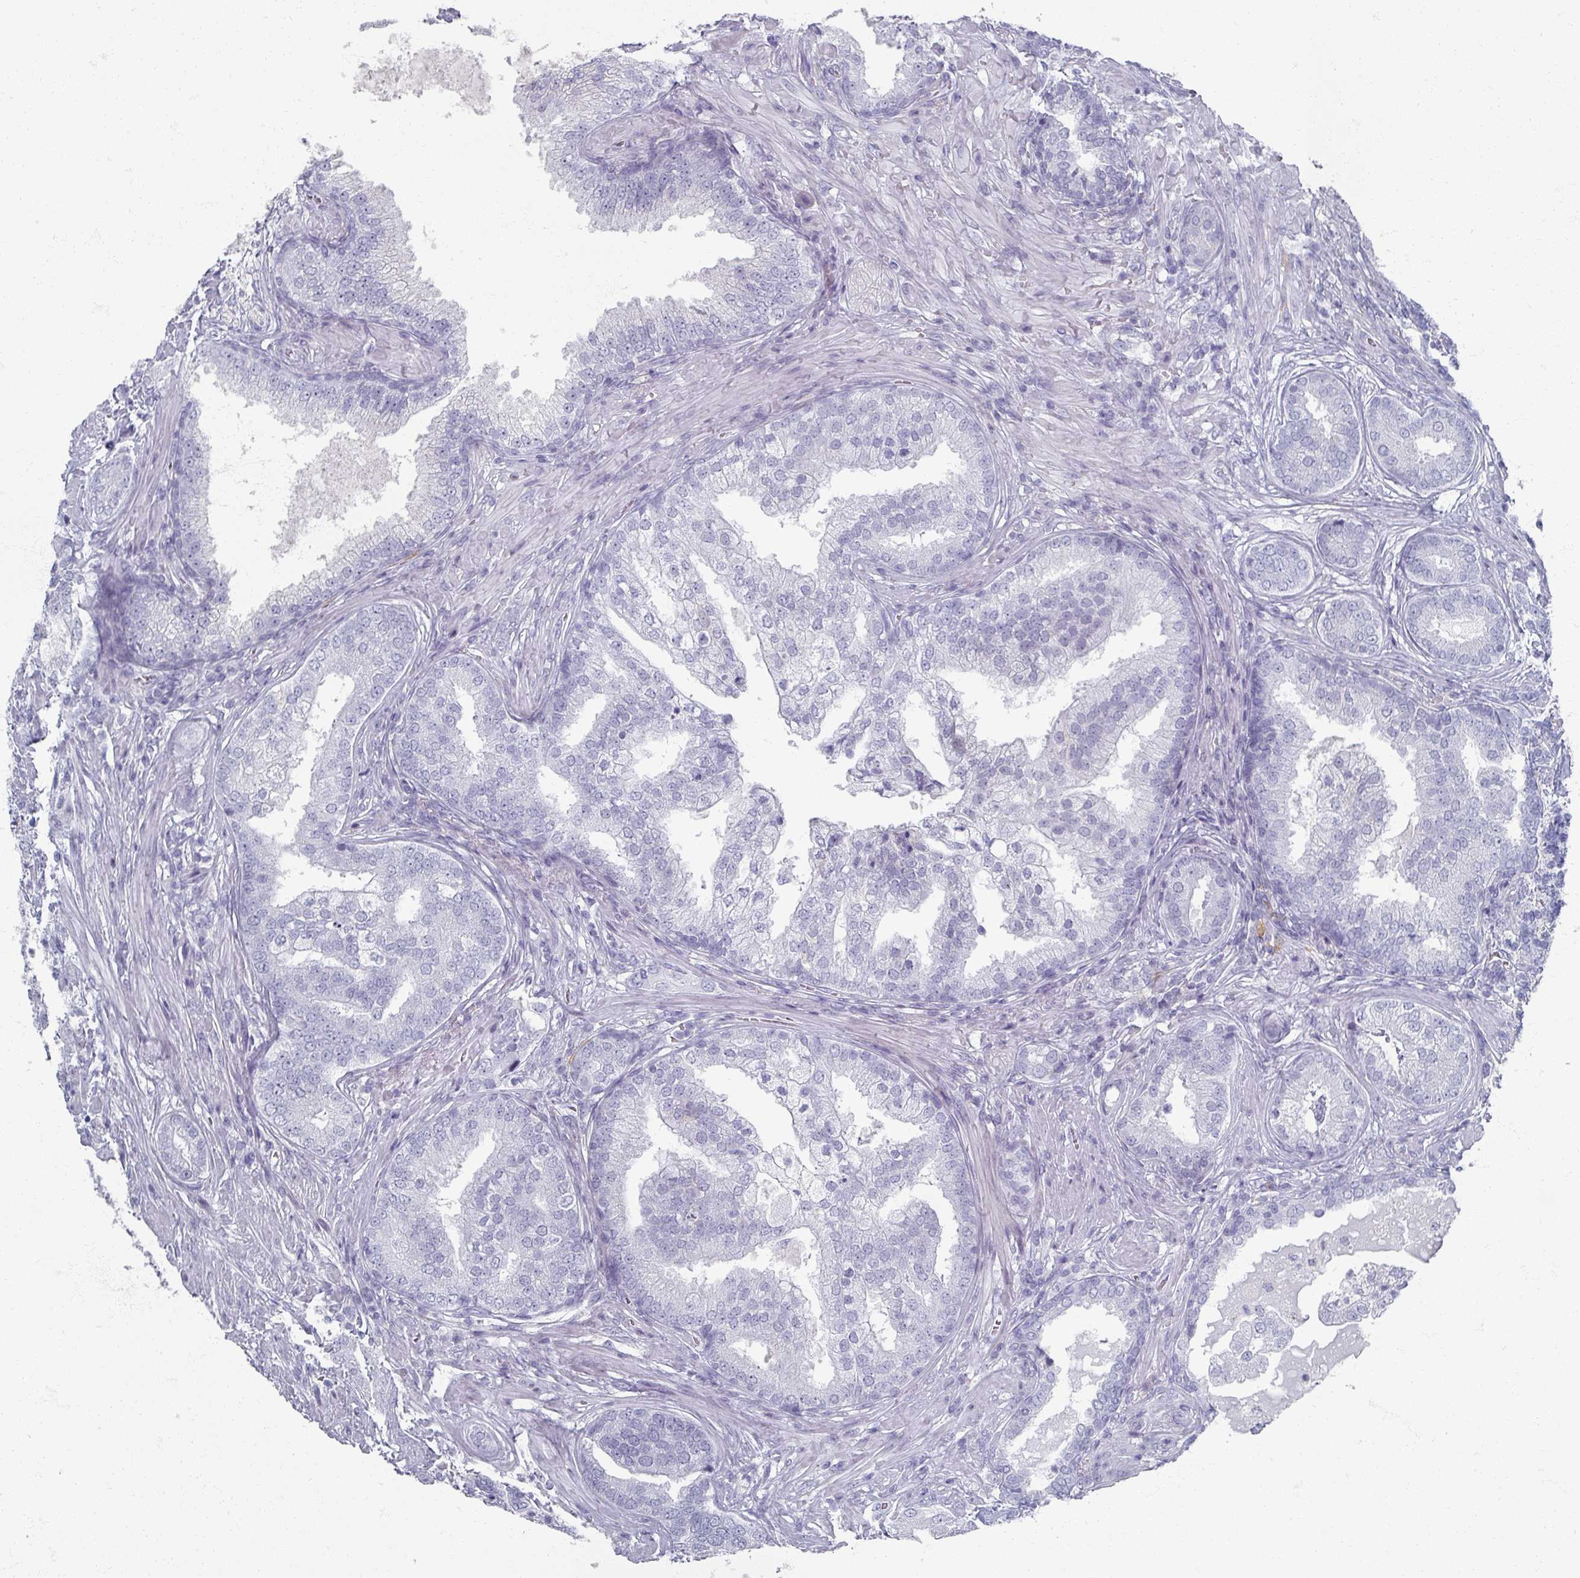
{"staining": {"intensity": "negative", "quantity": "none", "location": "none"}, "tissue": "prostate cancer", "cell_type": "Tumor cells", "image_type": "cancer", "snomed": [{"axis": "morphology", "description": "Adenocarcinoma, High grade"}, {"axis": "topography", "description": "Prostate"}], "caption": "The immunohistochemistry (IHC) photomicrograph has no significant expression in tumor cells of prostate cancer (adenocarcinoma (high-grade)) tissue.", "gene": "OMG", "patient": {"sex": "male", "age": 55}}